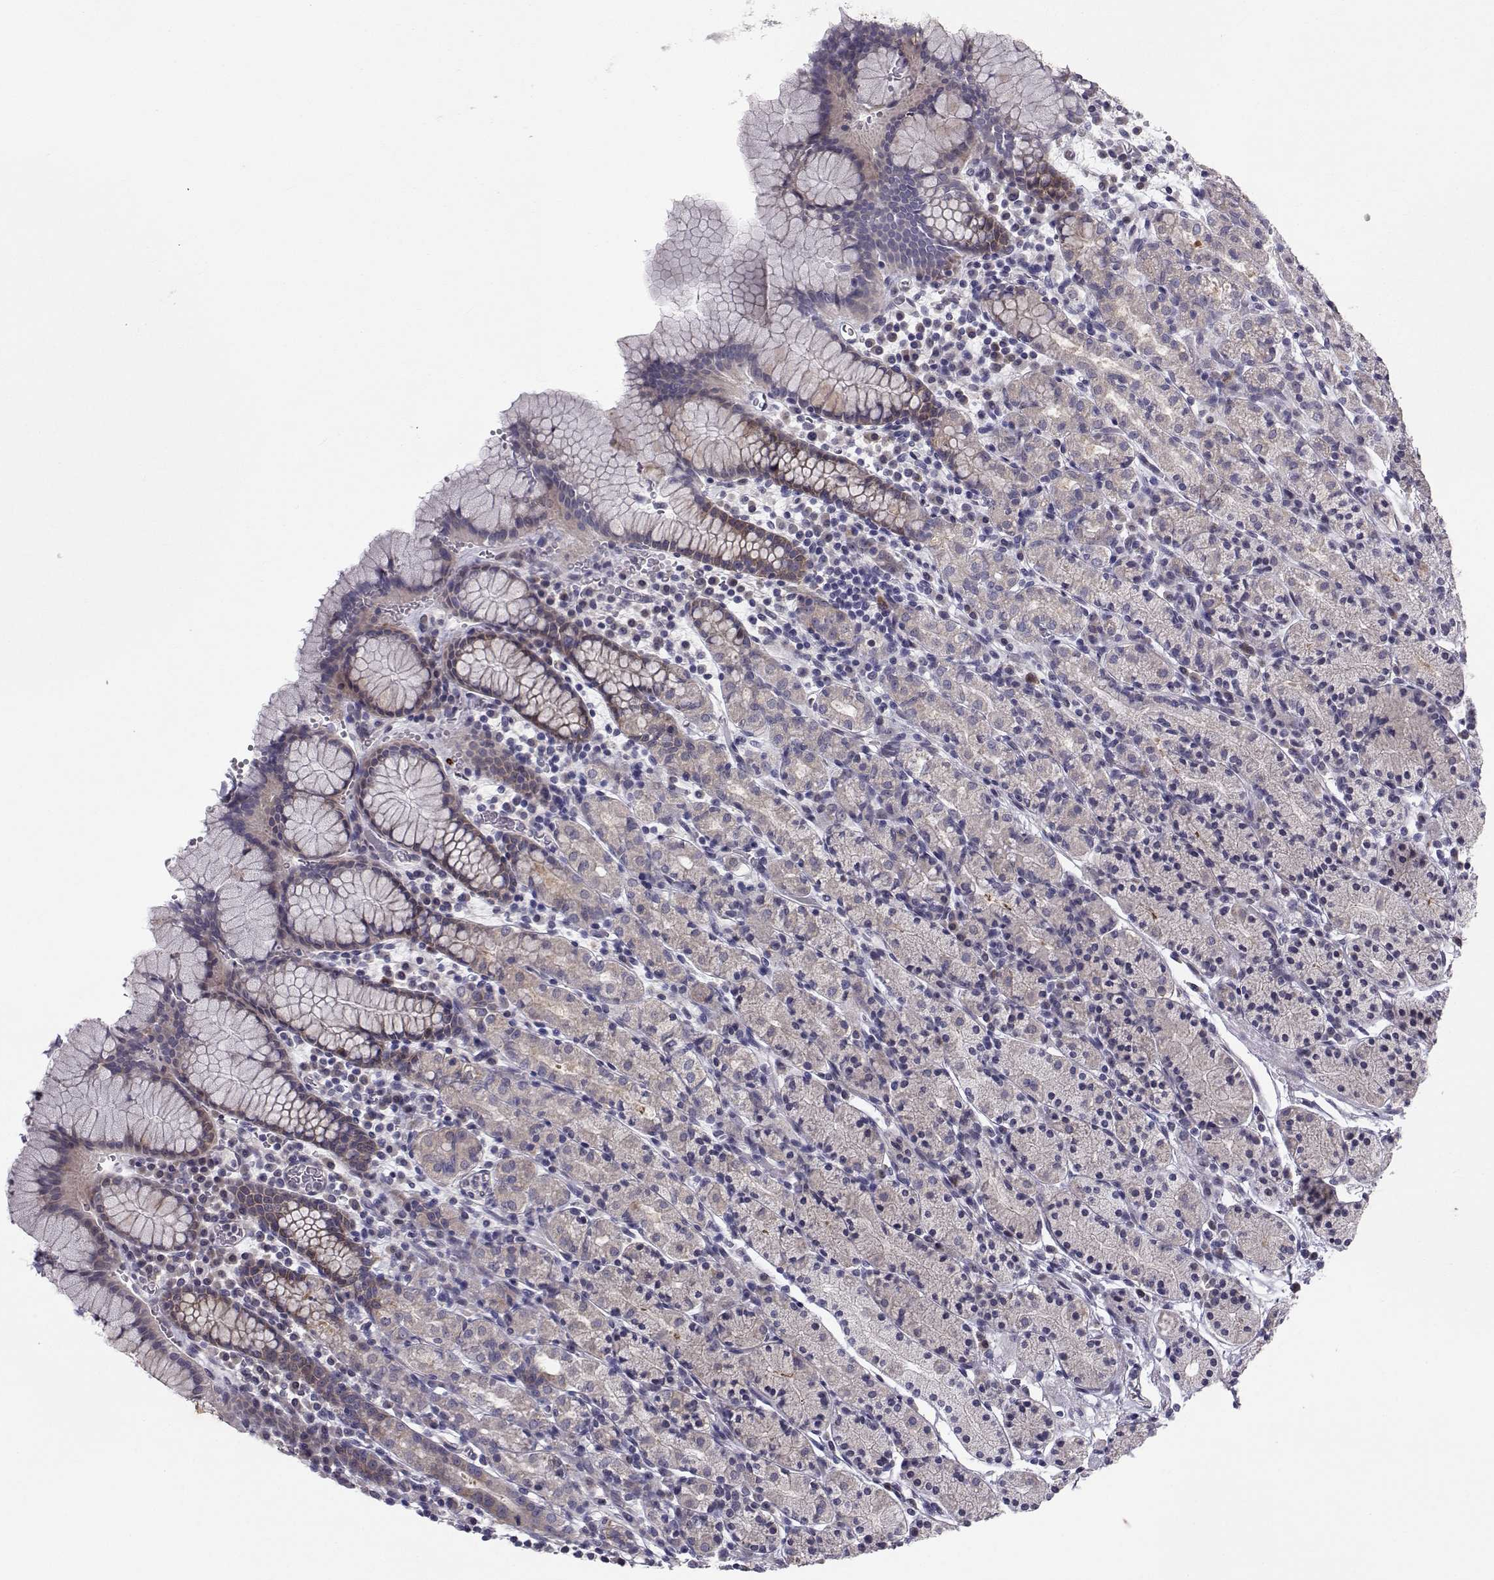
{"staining": {"intensity": "weak", "quantity": "<25%", "location": "cytoplasmic/membranous"}, "tissue": "stomach", "cell_type": "Glandular cells", "image_type": "normal", "snomed": [{"axis": "morphology", "description": "Normal tissue, NOS"}, {"axis": "topography", "description": "Stomach, upper"}, {"axis": "topography", "description": "Stomach"}], "caption": "IHC photomicrograph of normal human stomach stained for a protein (brown), which exhibits no positivity in glandular cells. Brightfield microscopy of immunohistochemistry (IHC) stained with DAB (3,3'-diaminobenzidine) (brown) and hematoxylin (blue), captured at high magnification.", "gene": "HSP90AB1", "patient": {"sex": "male", "age": 62}}